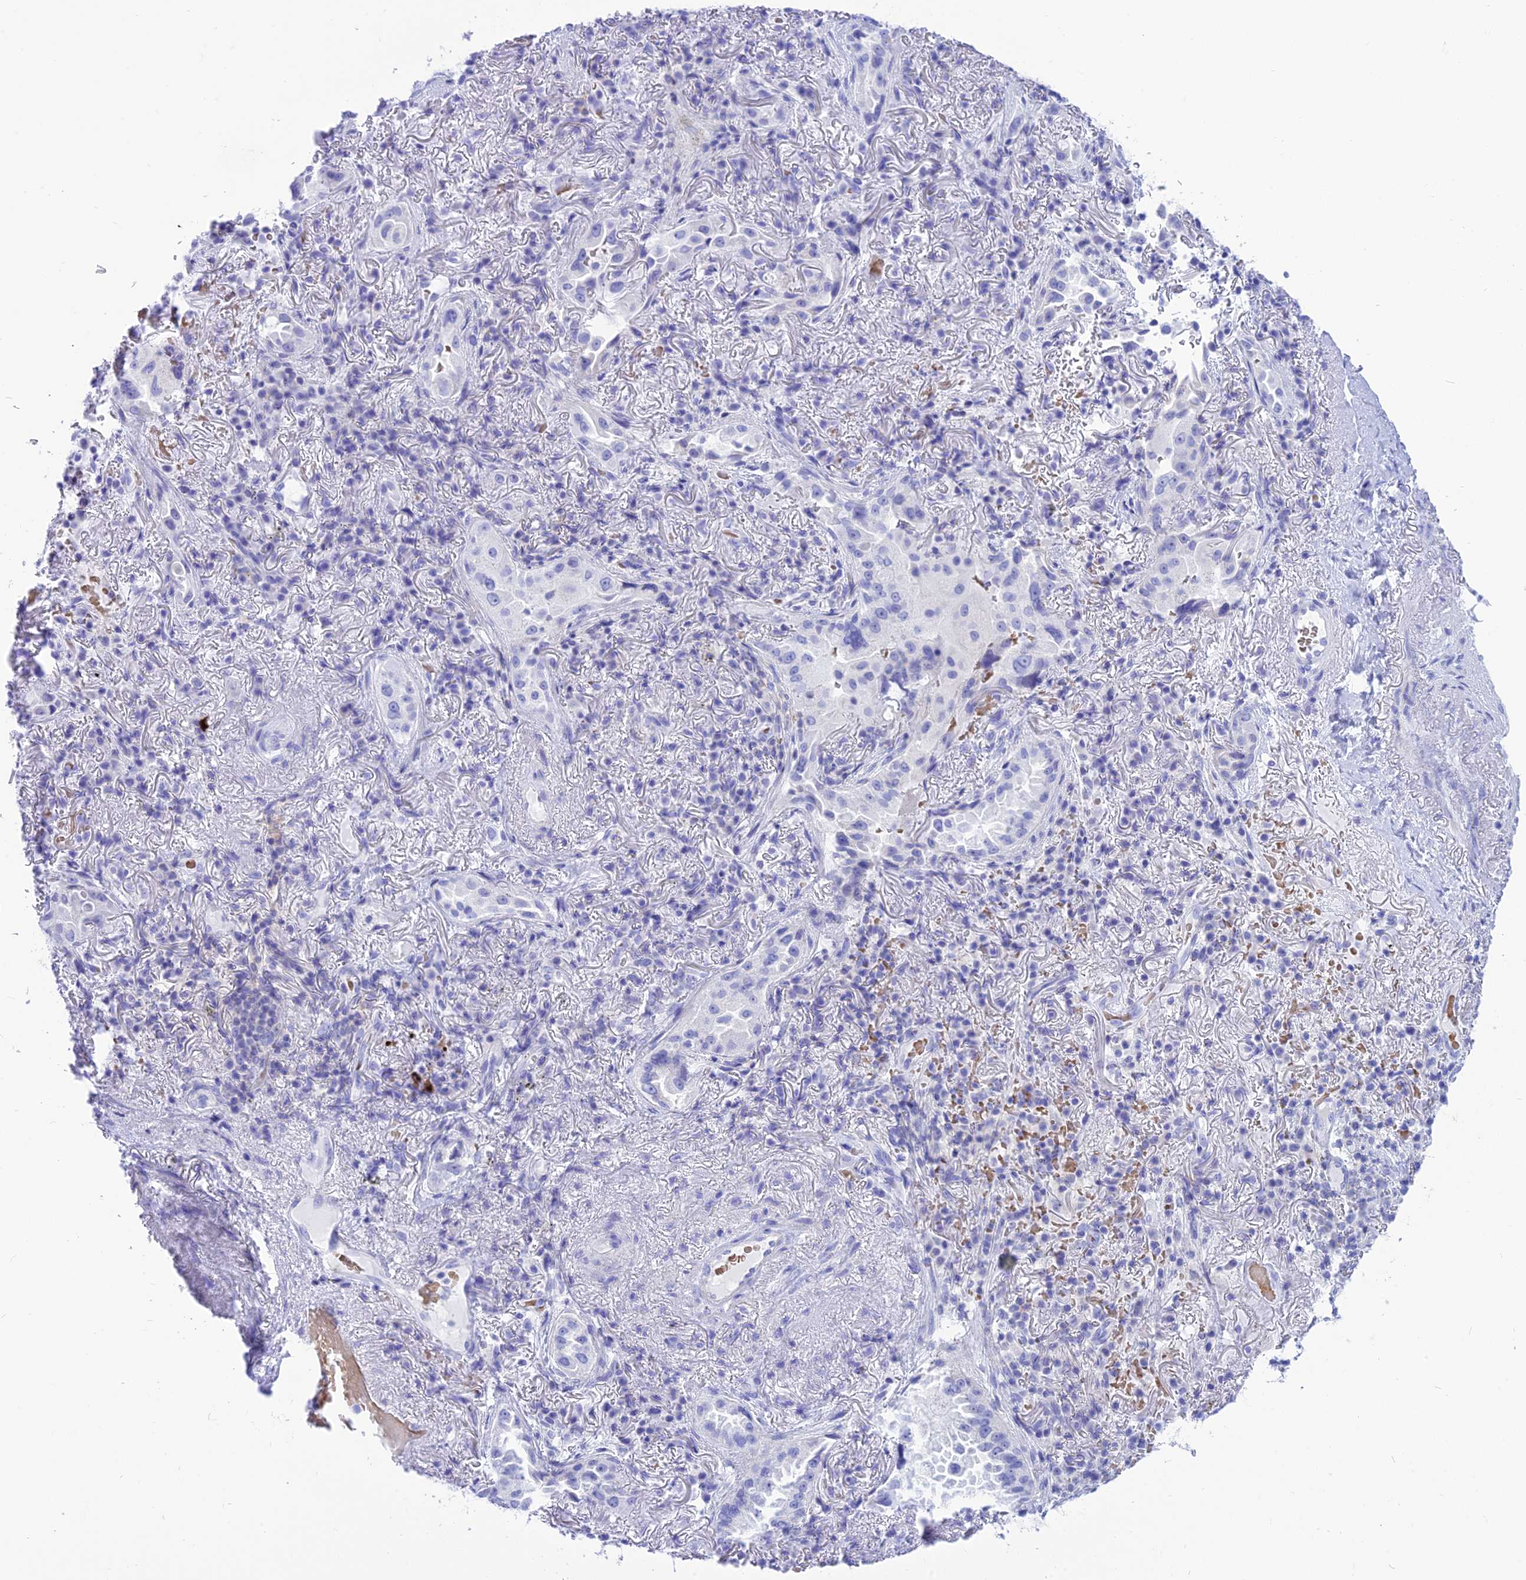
{"staining": {"intensity": "negative", "quantity": "none", "location": "none"}, "tissue": "lung cancer", "cell_type": "Tumor cells", "image_type": "cancer", "snomed": [{"axis": "morphology", "description": "Adenocarcinoma, NOS"}, {"axis": "topography", "description": "Lung"}], "caption": "An image of human lung cancer (adenocarcinoma) is negative for staining in tumor cells.", "gene": "GLYATL1", "patient": {"sex": "female", "age": 69}}